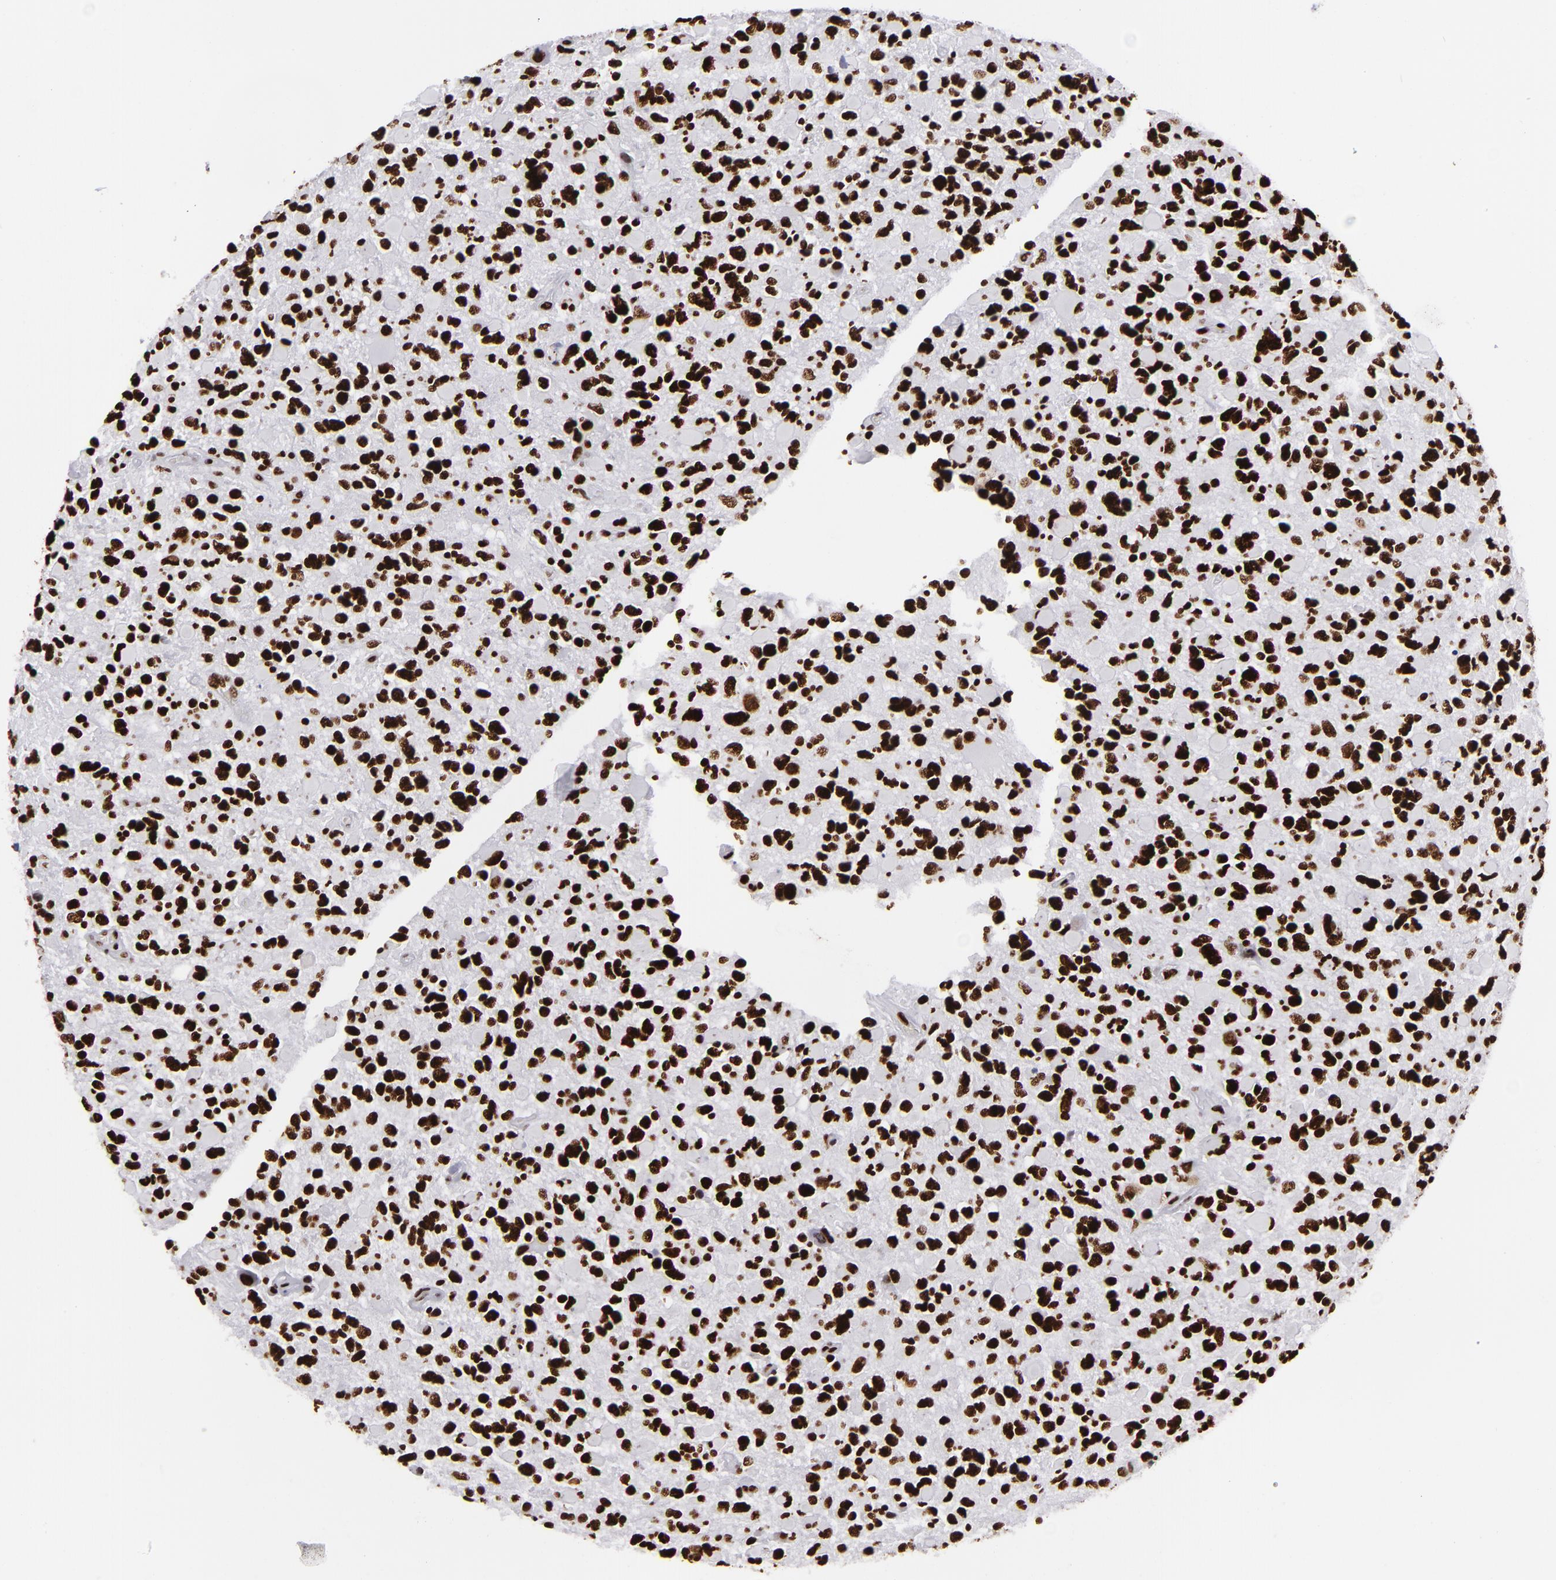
{"staining": {"intensity": "strong", "quantity": ">75%", "location": "nuclear"}, "tissue": "glioma", "cell_type": "Tumor cells", "image_type": "cancer", "snomed": [{"axis": "morphology", "description": "Glioma, malignant, High grade"}, {"axis": "topography", "description": "Brain"}], "caption": "This micrograph reveals glioma stained with IHC to label a protein in brown. The nuclear of tumor cells show strong positivity for the protein. Nuclei are counter-stained blue.", "gene": "SAFB", "patient": {"sex": "female", "age": 37}}